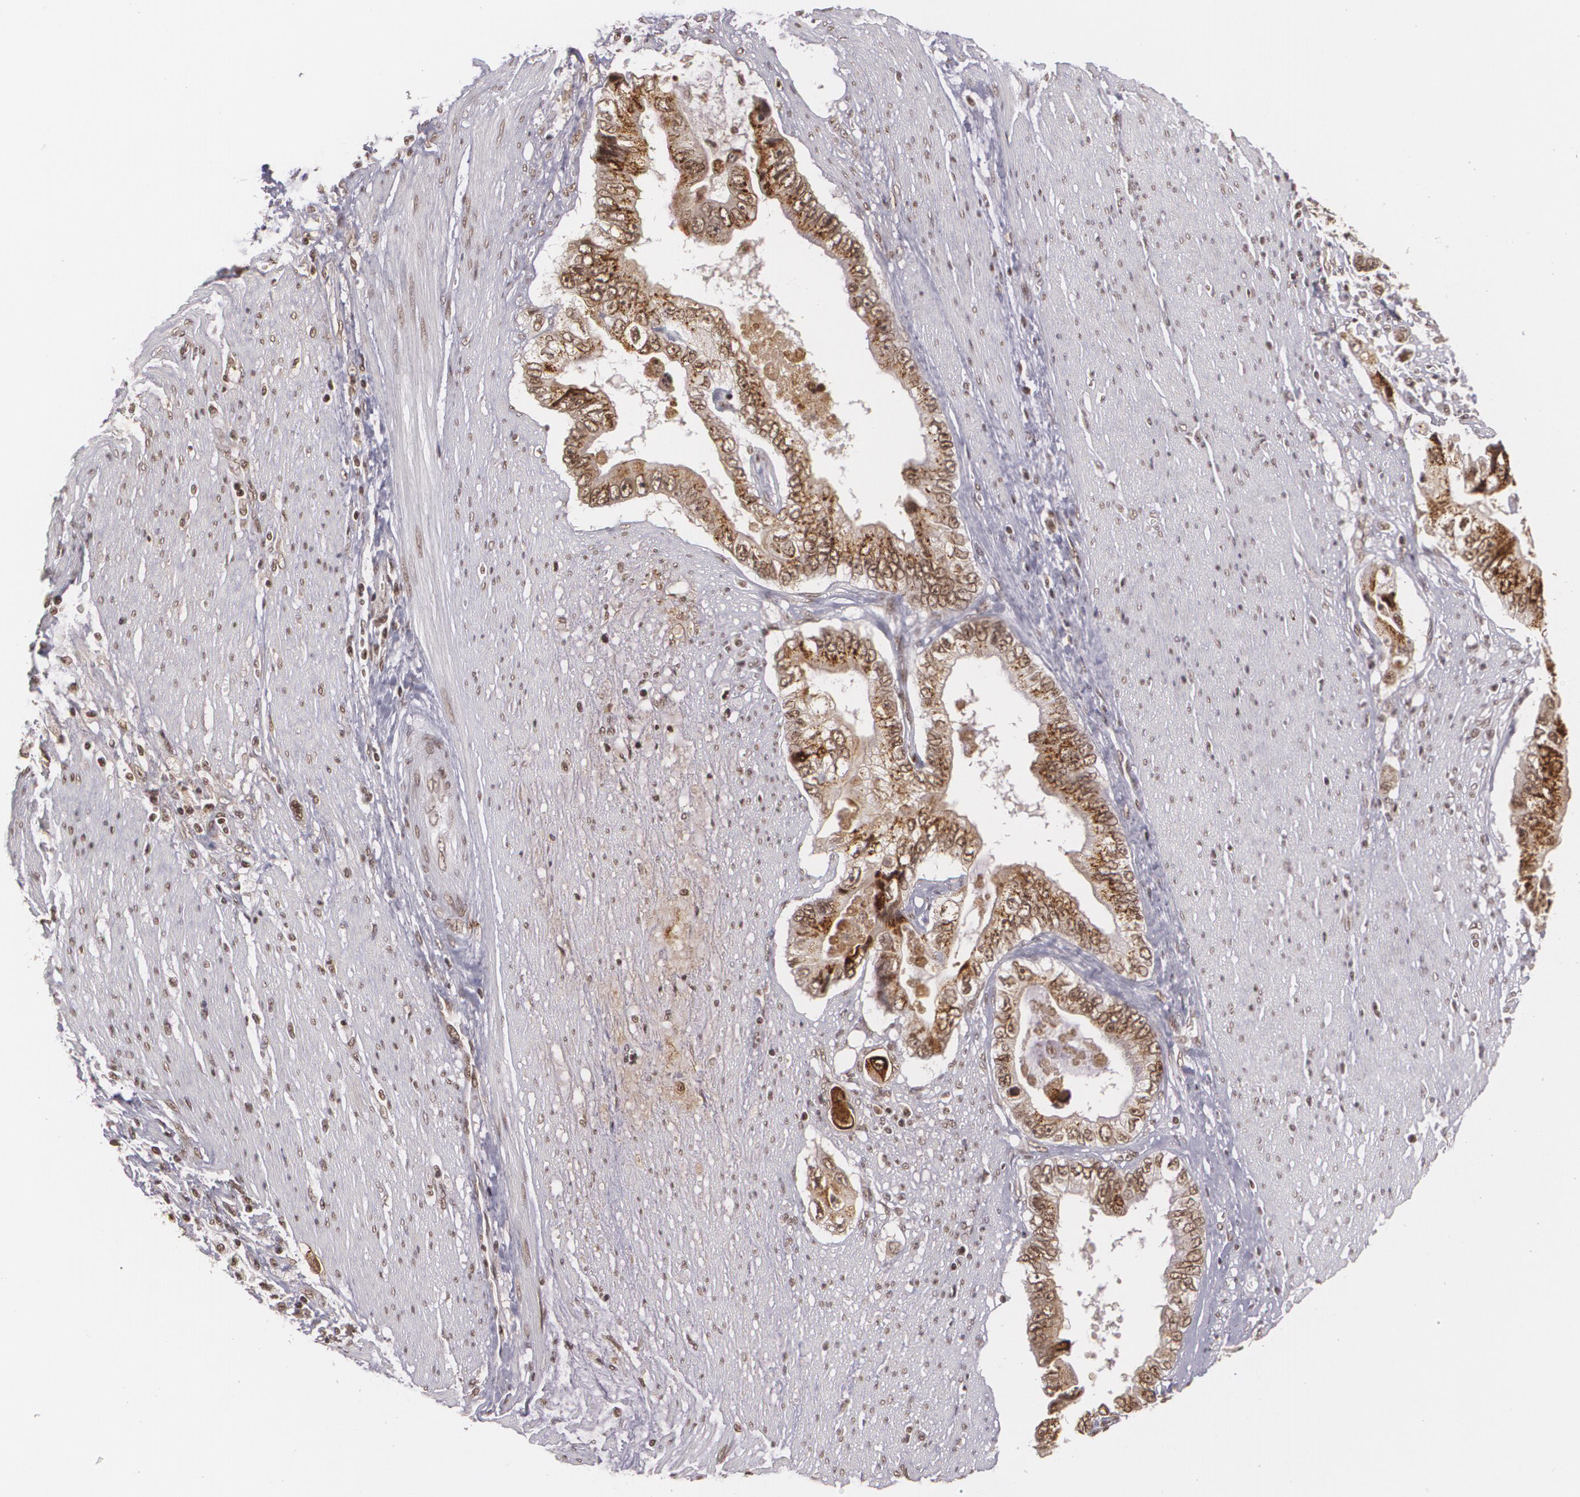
{"staining": {"intensity": "moderate", "quantity": ">75%", "location": "cytoplasmic/membranous,nuclear"}, "tissue": "pancreatic cancer", "cell_type": "Tumor cells", "image_type": "cancer", "snomed": [{"axis": "morphology", "description": "Adenocarcinoma, NOS"}, {"axis": "topography", "description": "Pancreas"}, {"axis": "topography", "description": "Stomach, upper"}], "caption": "Immunohistochemistry micrograph of human pancreatic cancer (adenocarcinoma) stained for a protein (brown), which displays medium levels of moderate cytoplasmic/membranous and nuclear staining in approximately >75% of tumor cells.", "gene": "RXRB", "patient": {"sex": "male", "age": 77}}